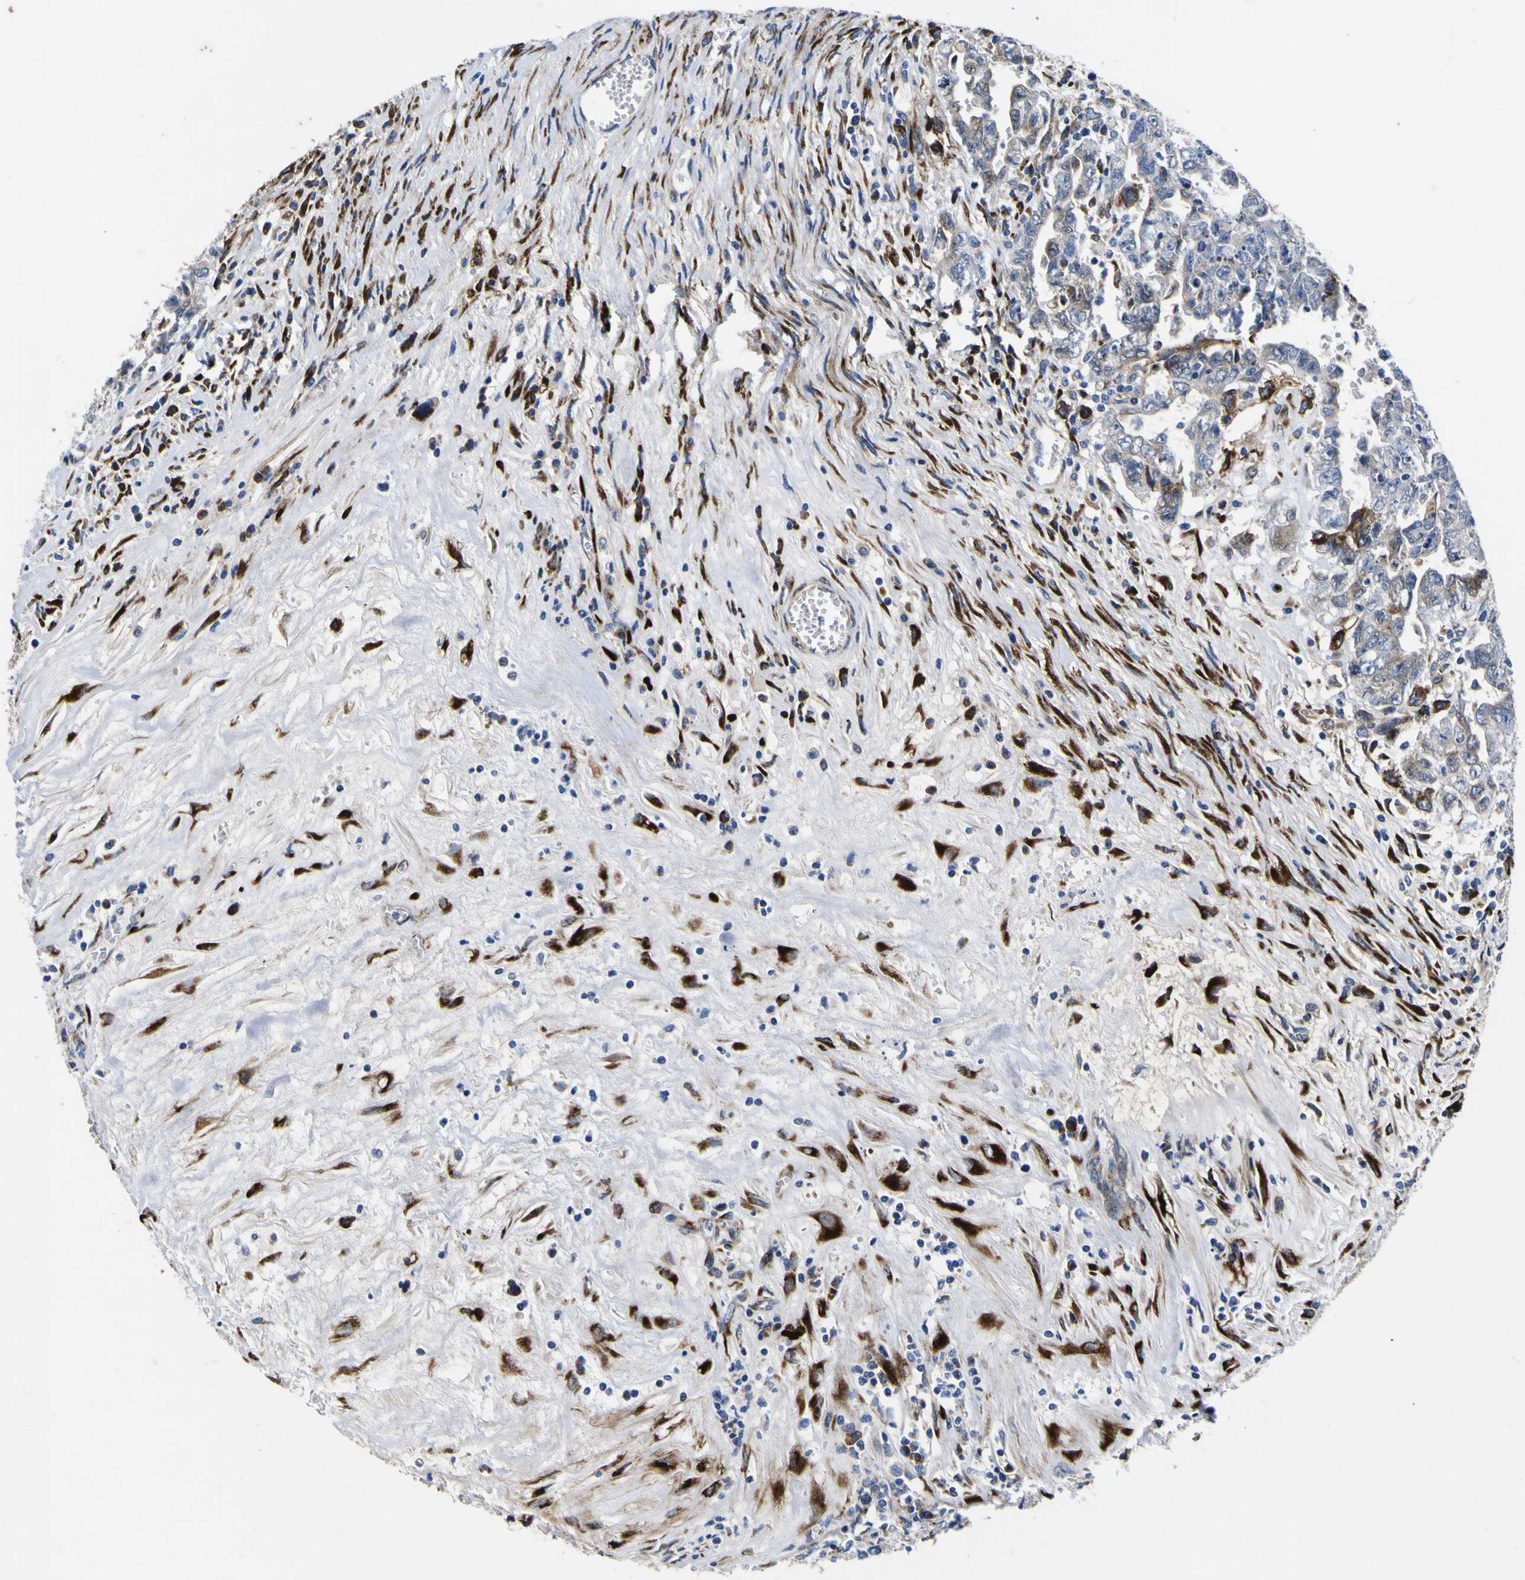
{"staining": {"intensity": "strong", "quantity": "<25%", "location": "cytoplasmic/membranous"}, "tissue": "testis cancer", "cell_type": "Tumor cells", "image_type": "cancer", "snomed": [{"axis": "morphology", "description": "Carcinoma, Embryonal, NOS"}, {"axis": "topography", "description": "Testis"}], "caption": "Immunohistochemical staining of testis cancer reveals strong cytoplasmic/membranous protein staining in about <25% of tumor cells.", "gene": "SCD", "patient": {"sex": "male", "age": 28}}